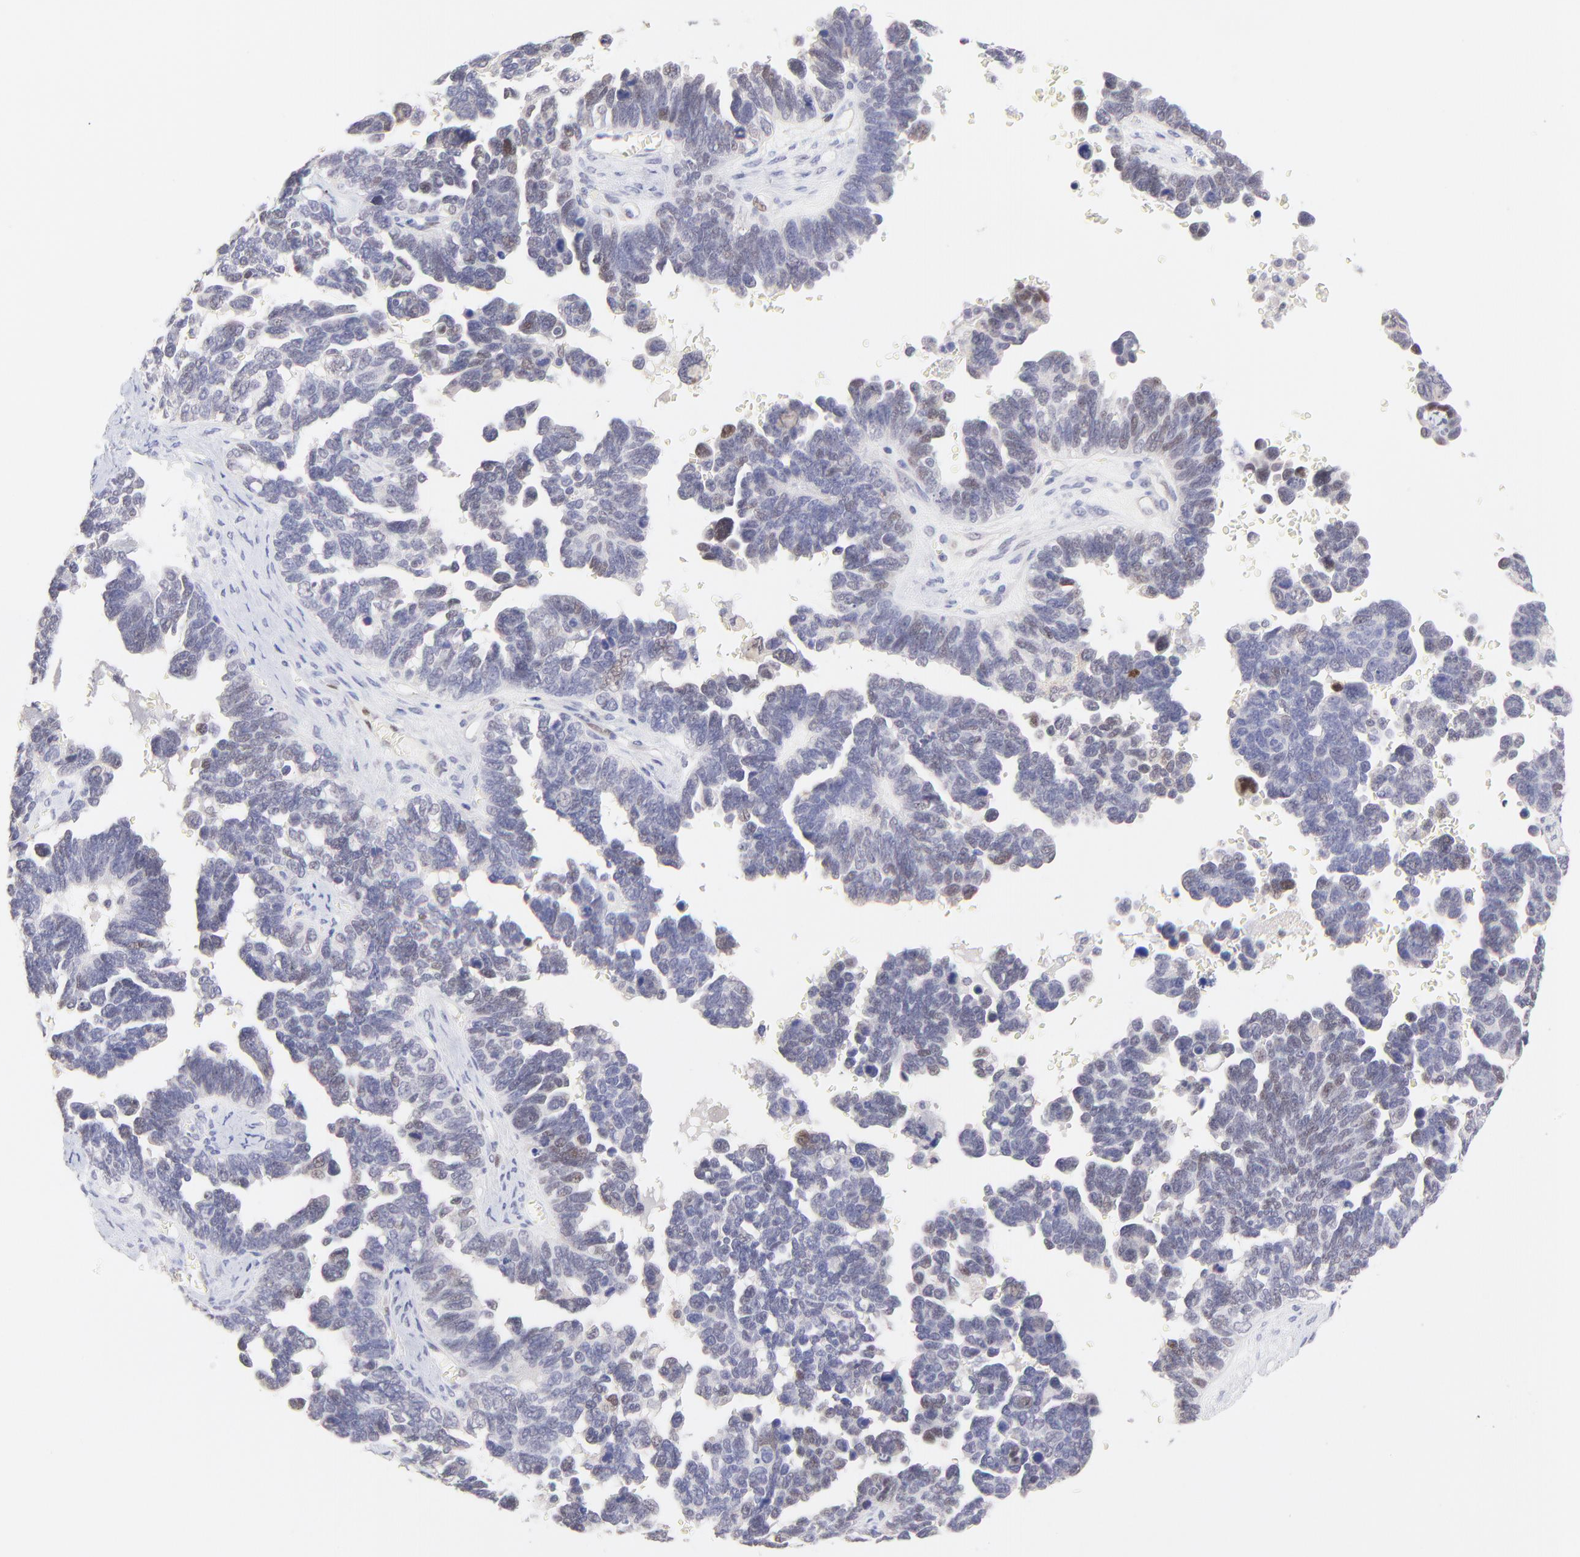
{"staining": {"intensity": "weak", "quantity": "<25%", "location": "nuclear"}, "tissue": "ovarian cancer", "cell_type": "Tumor cells", "image_type": "cancer", "snomed": [{"axis": "morphology", "description": "Cystadenocarcinoma, serous, NOS"}, {"axis": "topography", "description": "Ovary"}], "caption": "Immunohistochemistry (IHC) of human ovarian cancer (serous cystadenocarcinoma) shows no staining in tumor cells.", "gene": "KLF4", "patient": {"sex": "female", "age": 69}}